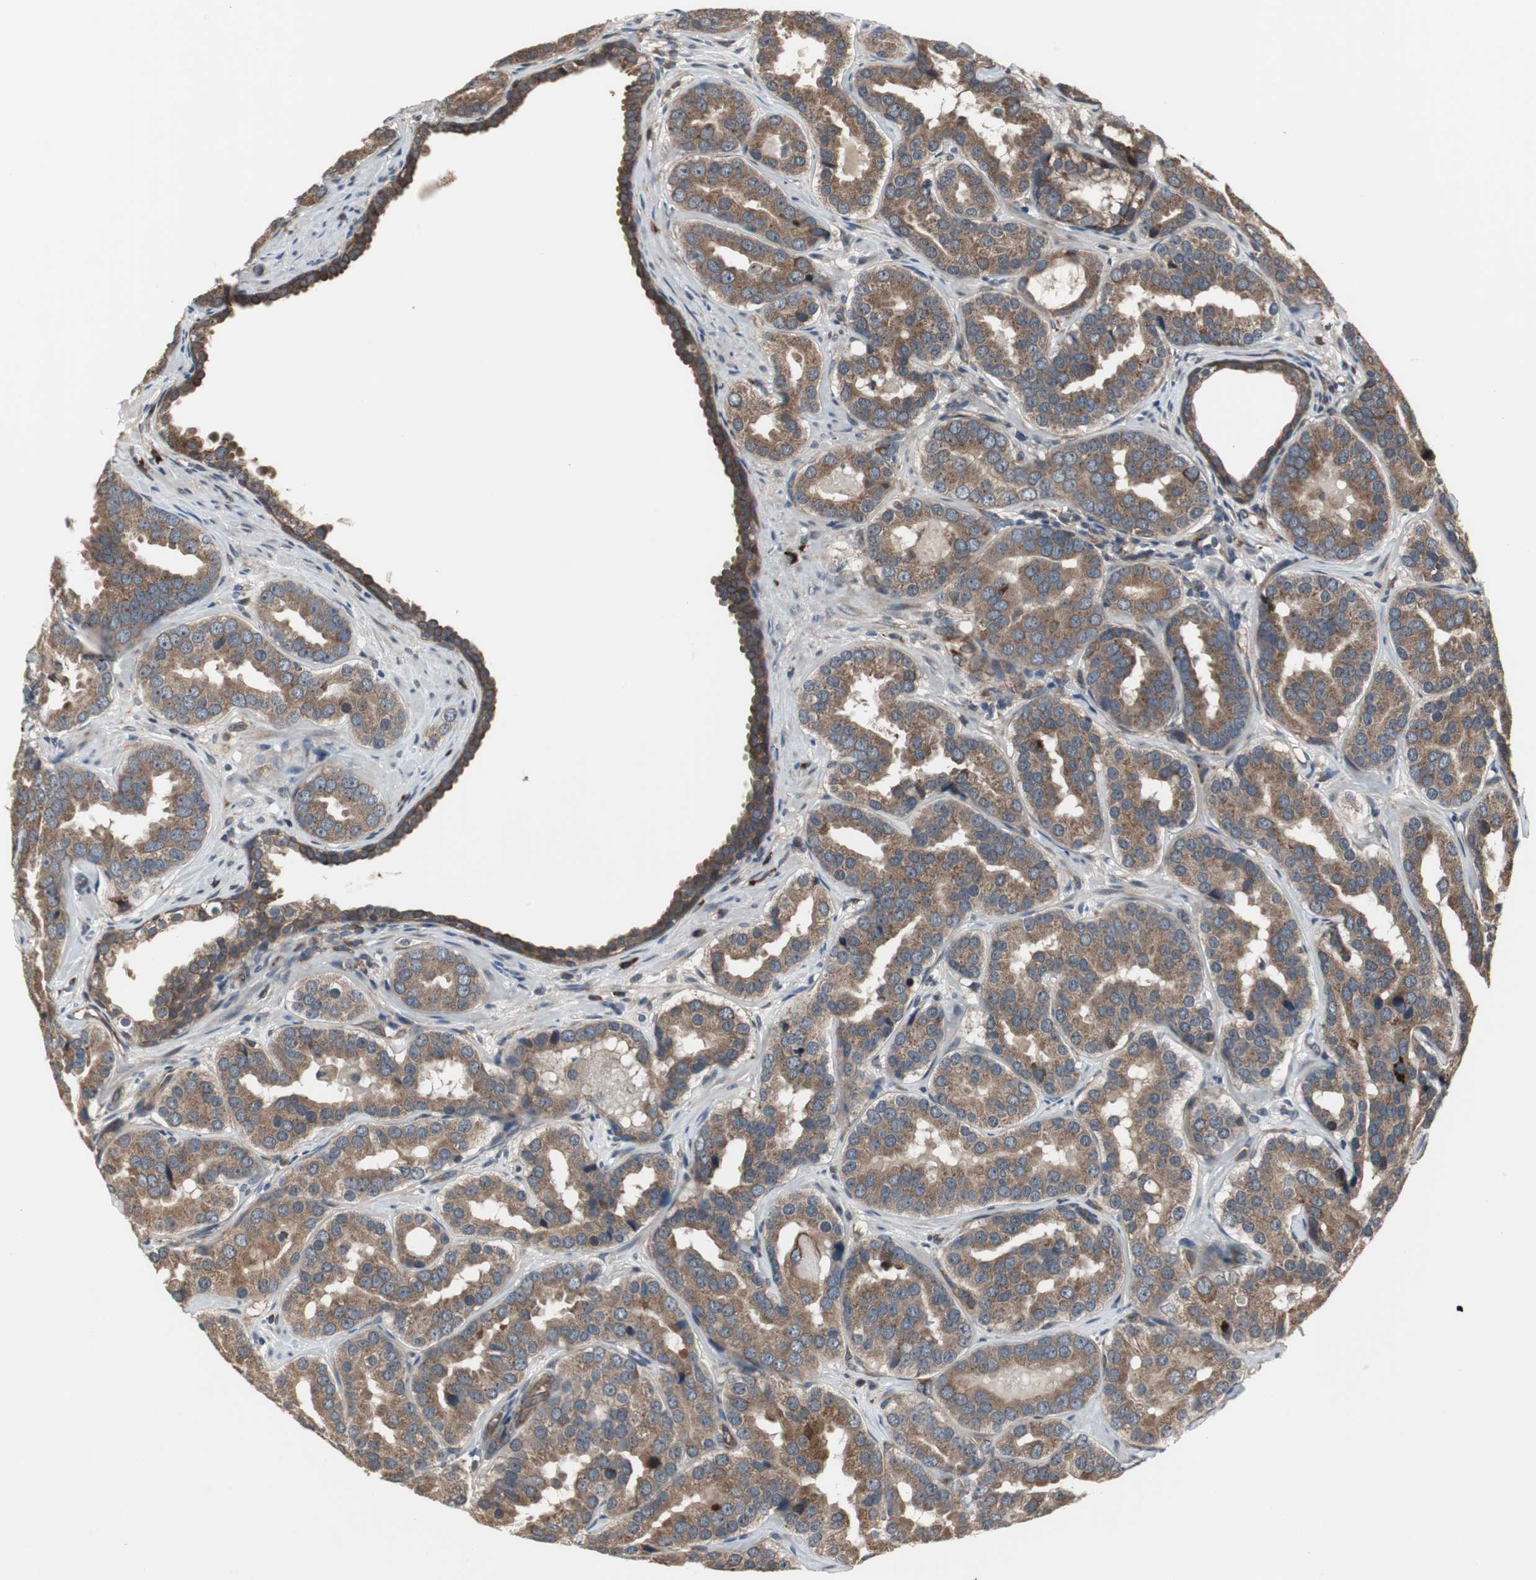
{"staining": {"intensity": "moderate", "quantity": ">75%", "location": "cytoplasmic/membranous"}, "tissue": "prostate cancer", "cell_type": "Tumor cells", "image_type": "cancer", "snomed": [{"axis": "morphology", "description": "Adenocarcinoma, Low grade"}, {"axis": "topography", "description": "Prostate"}], "caption": "Brown immunohistochemical staining in prostate cancer (adenocarcinoma (low-grade)) shows moderate cytoplasmic/membranous staining in about >75% of tumor cells. Immunohistochemistry (ihc) stains the protein of interest in brown and the nuclei are stained blue.", "gene": "CHP1", "patient": {"sex": "male", "age": 59}}